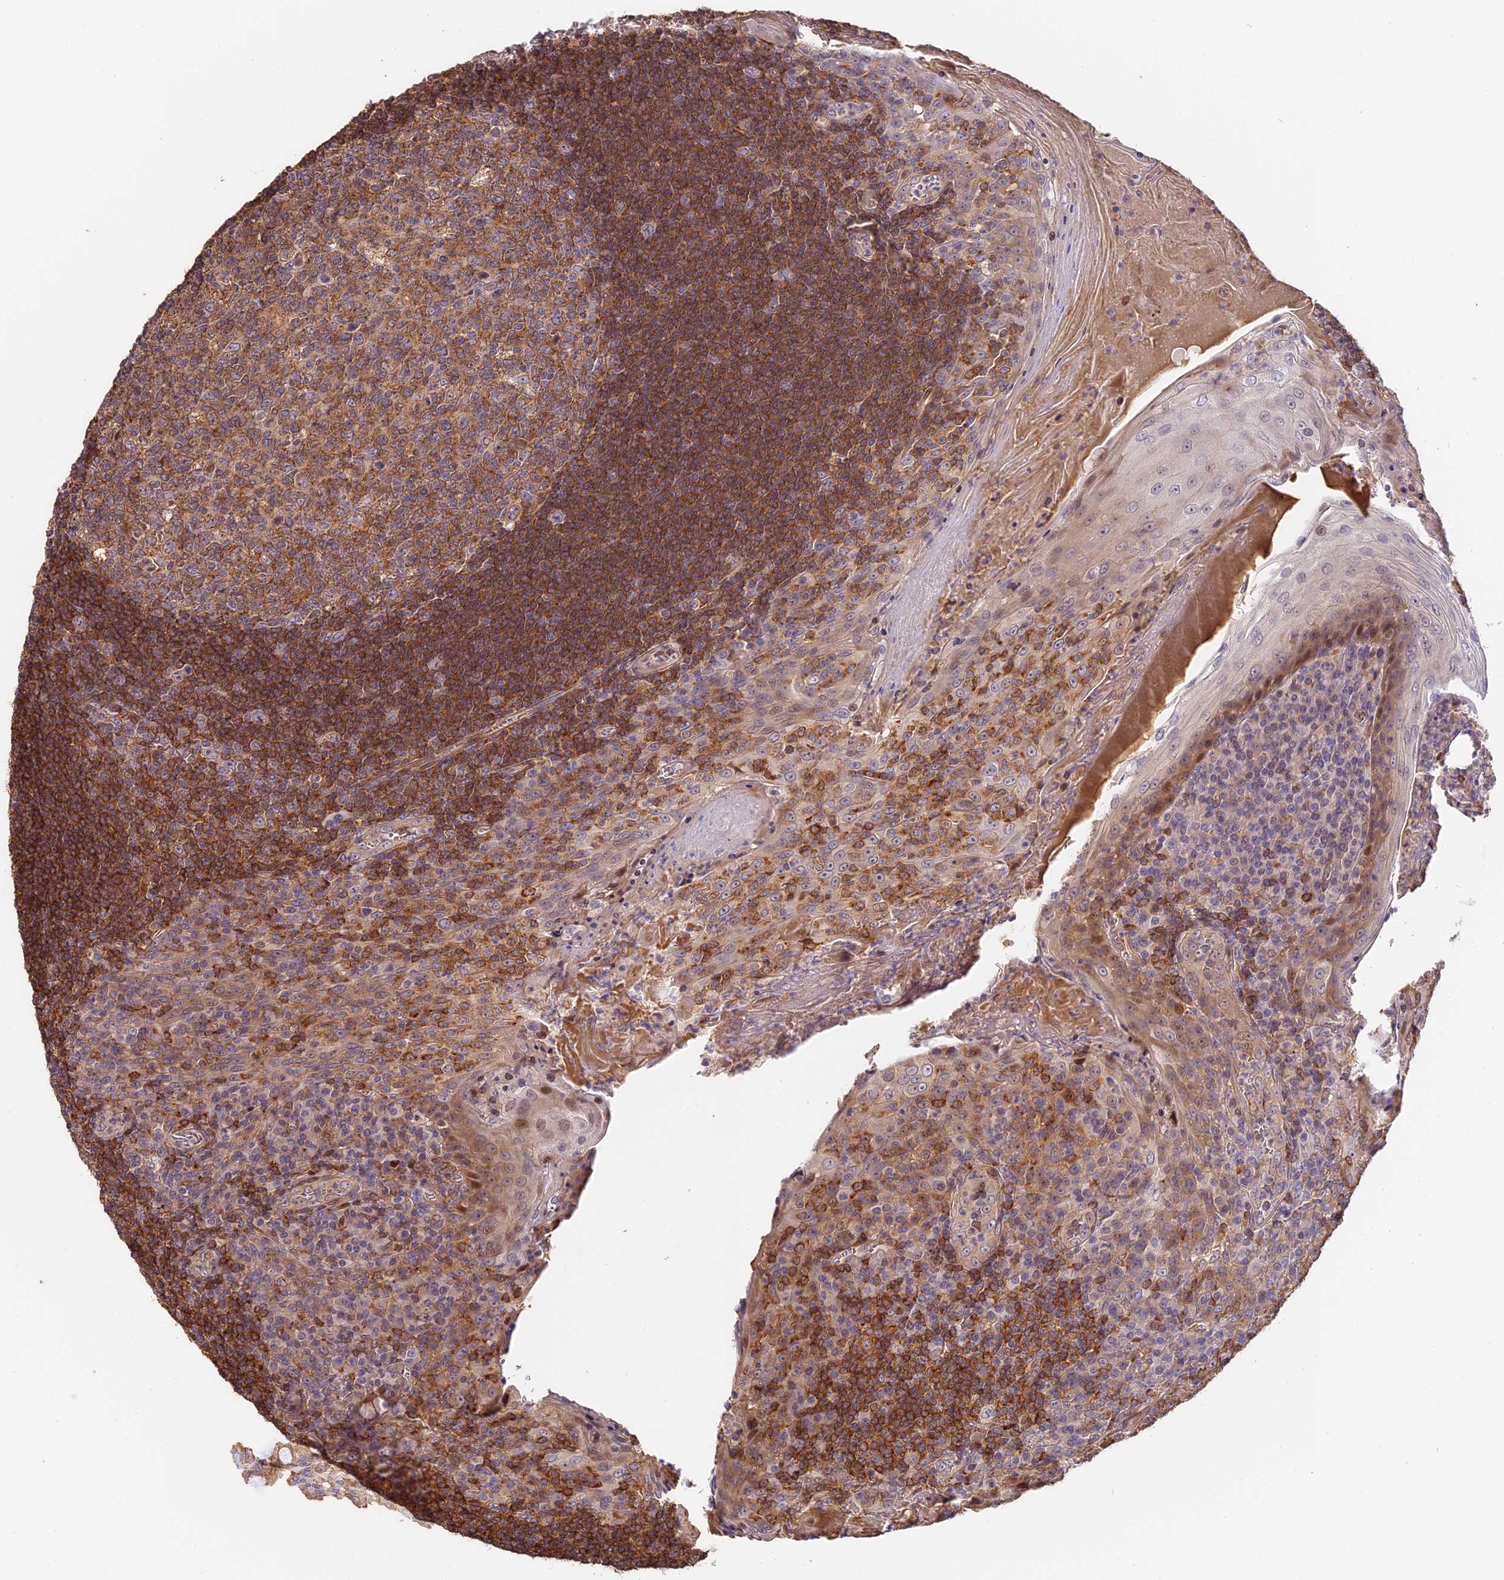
{"staining": {"intensity": "moderate", "quantity": ">75%", "location": "cytoplasmic/membranous"}, "tissue": "tonsil", "cell_type": "Germinal center cells", "image_type": "normal", "snomed": [{"axis": "morphology", "description": "Normal tissue, NOS"}, {"axis": "topography", "description": "Tonsil"}], "caption": "Moderate cytoplasmic/membranous positivity for a protein is appreciated in approximately >75% of germinal center cells of normal tonsil using immunohistochemistry.", "gene": "ARHGAP17", "patient": {"sex": "male", "age": 27}}